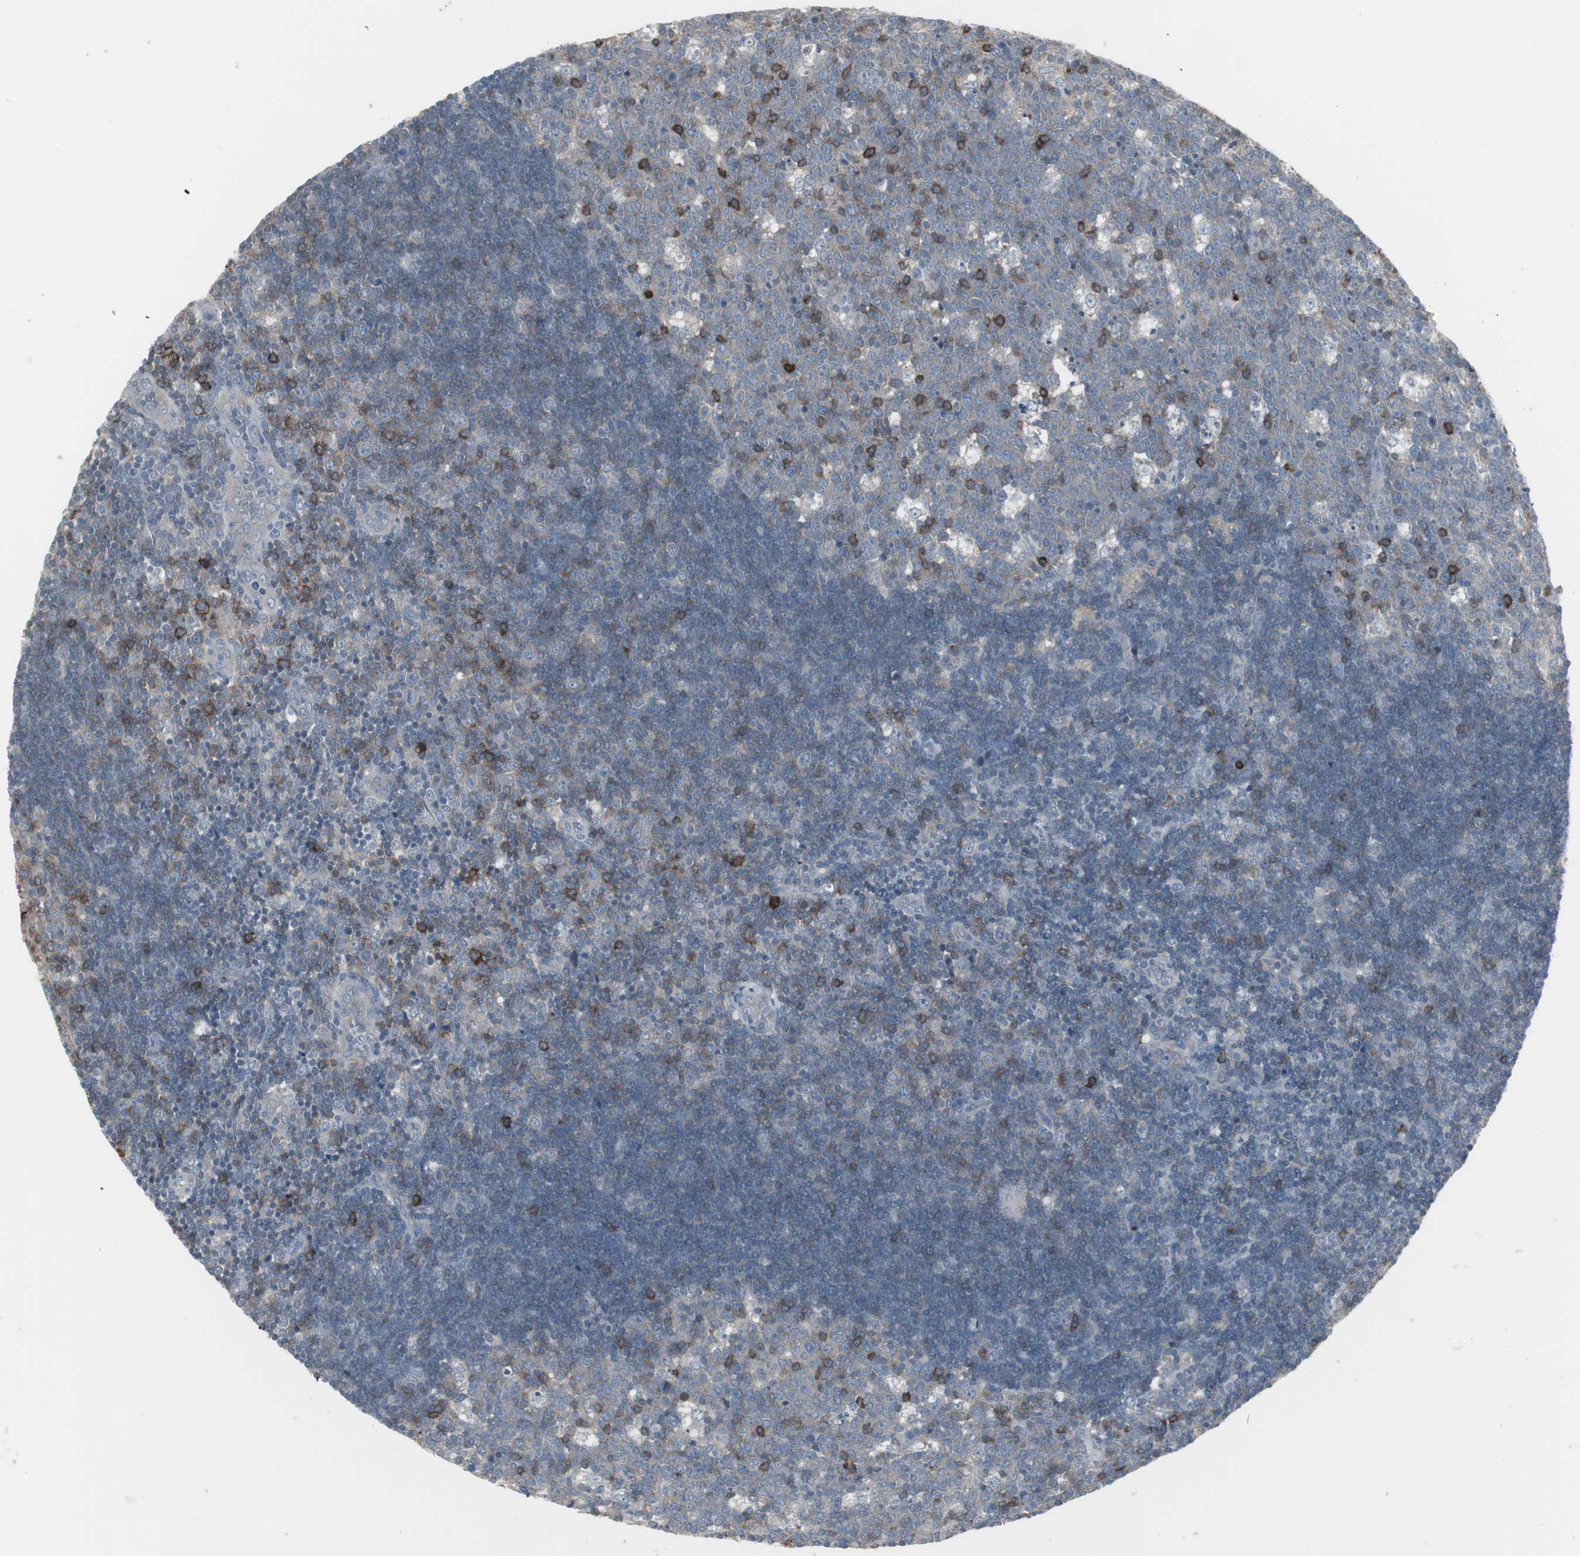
{"staining": {"intensity": "strong", "quantity": "<25%", "location": "cytoplasmic/membranous"}, "tissue": "lymph node", "cell_type": "Germinal center cells", "image_type": "normal", "snomed": [{"axis": "morphology", "description": "Normal tissue, NOS"}, {"axis": "topography", "description": "Lymph node"}, {"axis": "topography", "description": "Salivary gland"}], "caption": "Germinal center cells reveal medium levels of strong cytoplasmic/membranous positivity in approximately <25% of cells in normal human lymph node. The staining was performed using DAB, with brown indicating positive protein expression. Nuclei are stained blue with hematoxylin.", "gene": "ZSCAN32", "patient": {"sex": "male", "age": 8}}